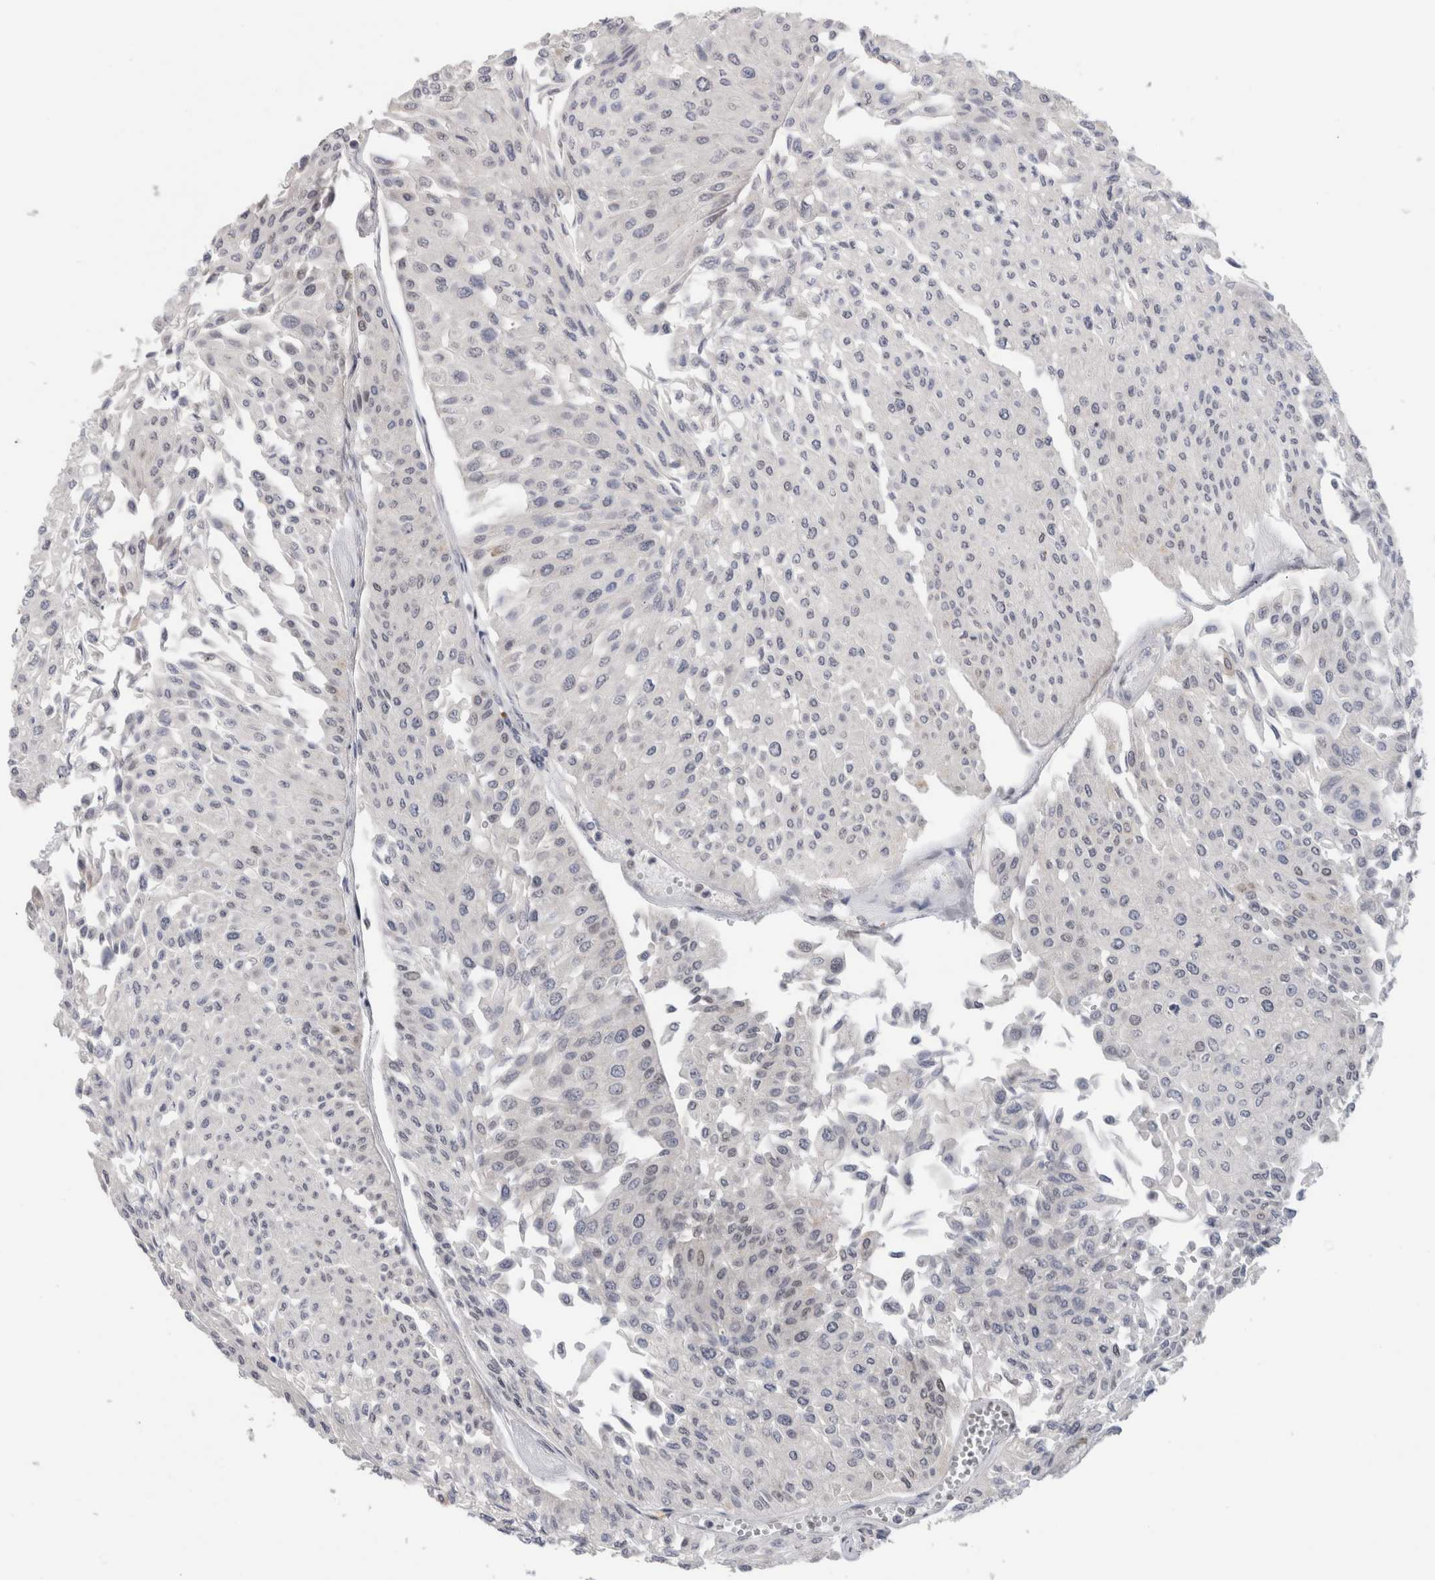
{"staining": {"intensity": "negative", "quantity": "none", "location": "none"}, "tissue": "urothelial cancer", "cell_type": "Tumor cells", "image_type": "cancer", "snomed": [{"axis": "morphology", "description": "Urothelial carcinoma, Low grade"}, {"axis": "topography", "description": "Urinary bladder"}], "caption": "Tumor cells are negative for brown protein staining in low-grade urothelial carcinoma.", "gene": "ZNF521", "patient": {"sex": "male", "age": 67}}